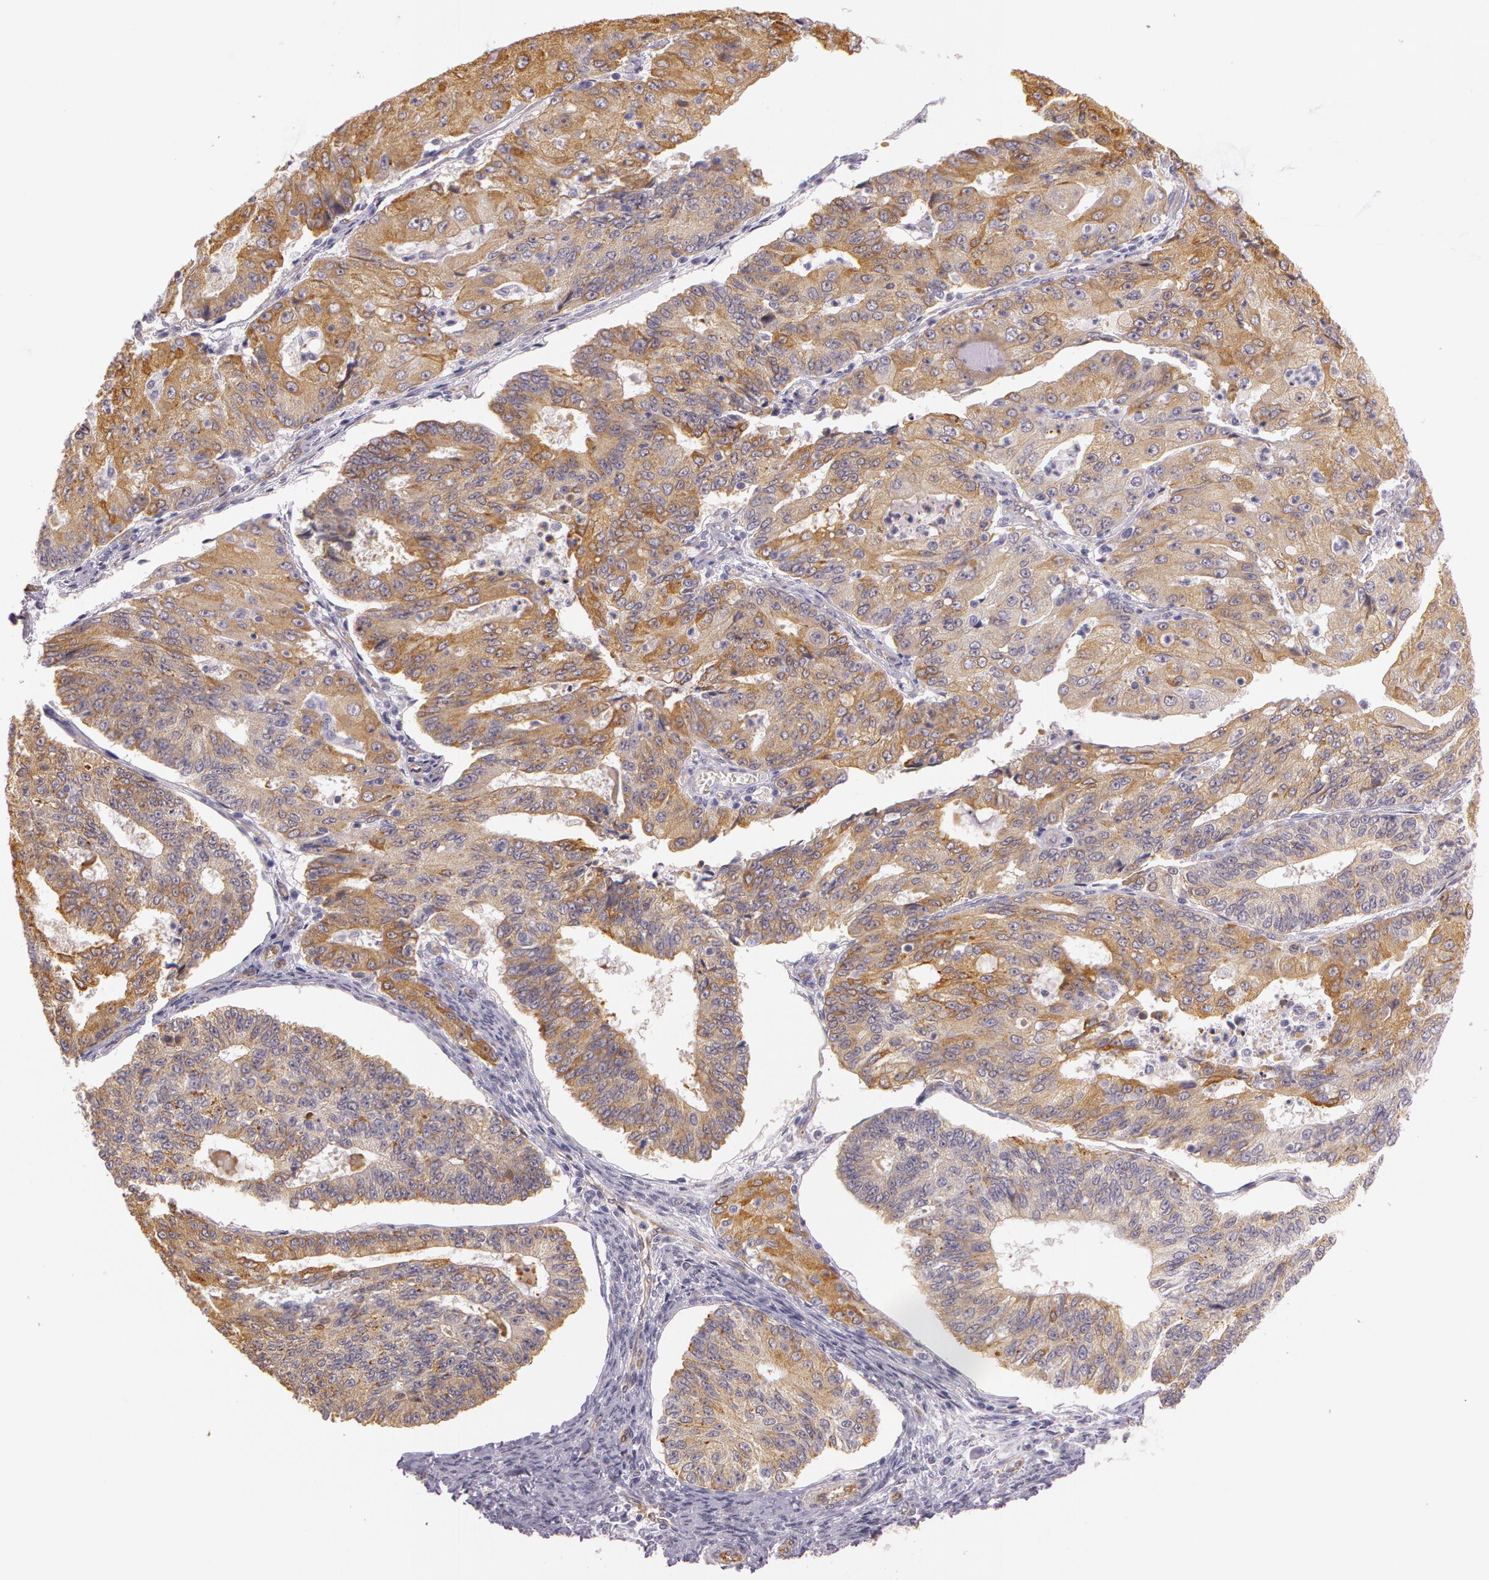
{"staining": {"intensity": "moderate", "quantity": ">75%", "location": "cytoplasmic/membranous"}, "tissue": "endometrial cancer", "cell_type": "Tumor cells", "image_type": "cancer", "snomed": [{"axis": "morphology", "description": "Adenocarcinoma, NOS"}, {"axis": "topography", "description": "Endometrium"}], "caption": "Tumor cells display medium levels of moderate cytoplasmic/membranous expression in about >75% of cells in endometrial adenocarcinoma.", "gene": "APP", "patient": {"sex": "female", "age": 56}}